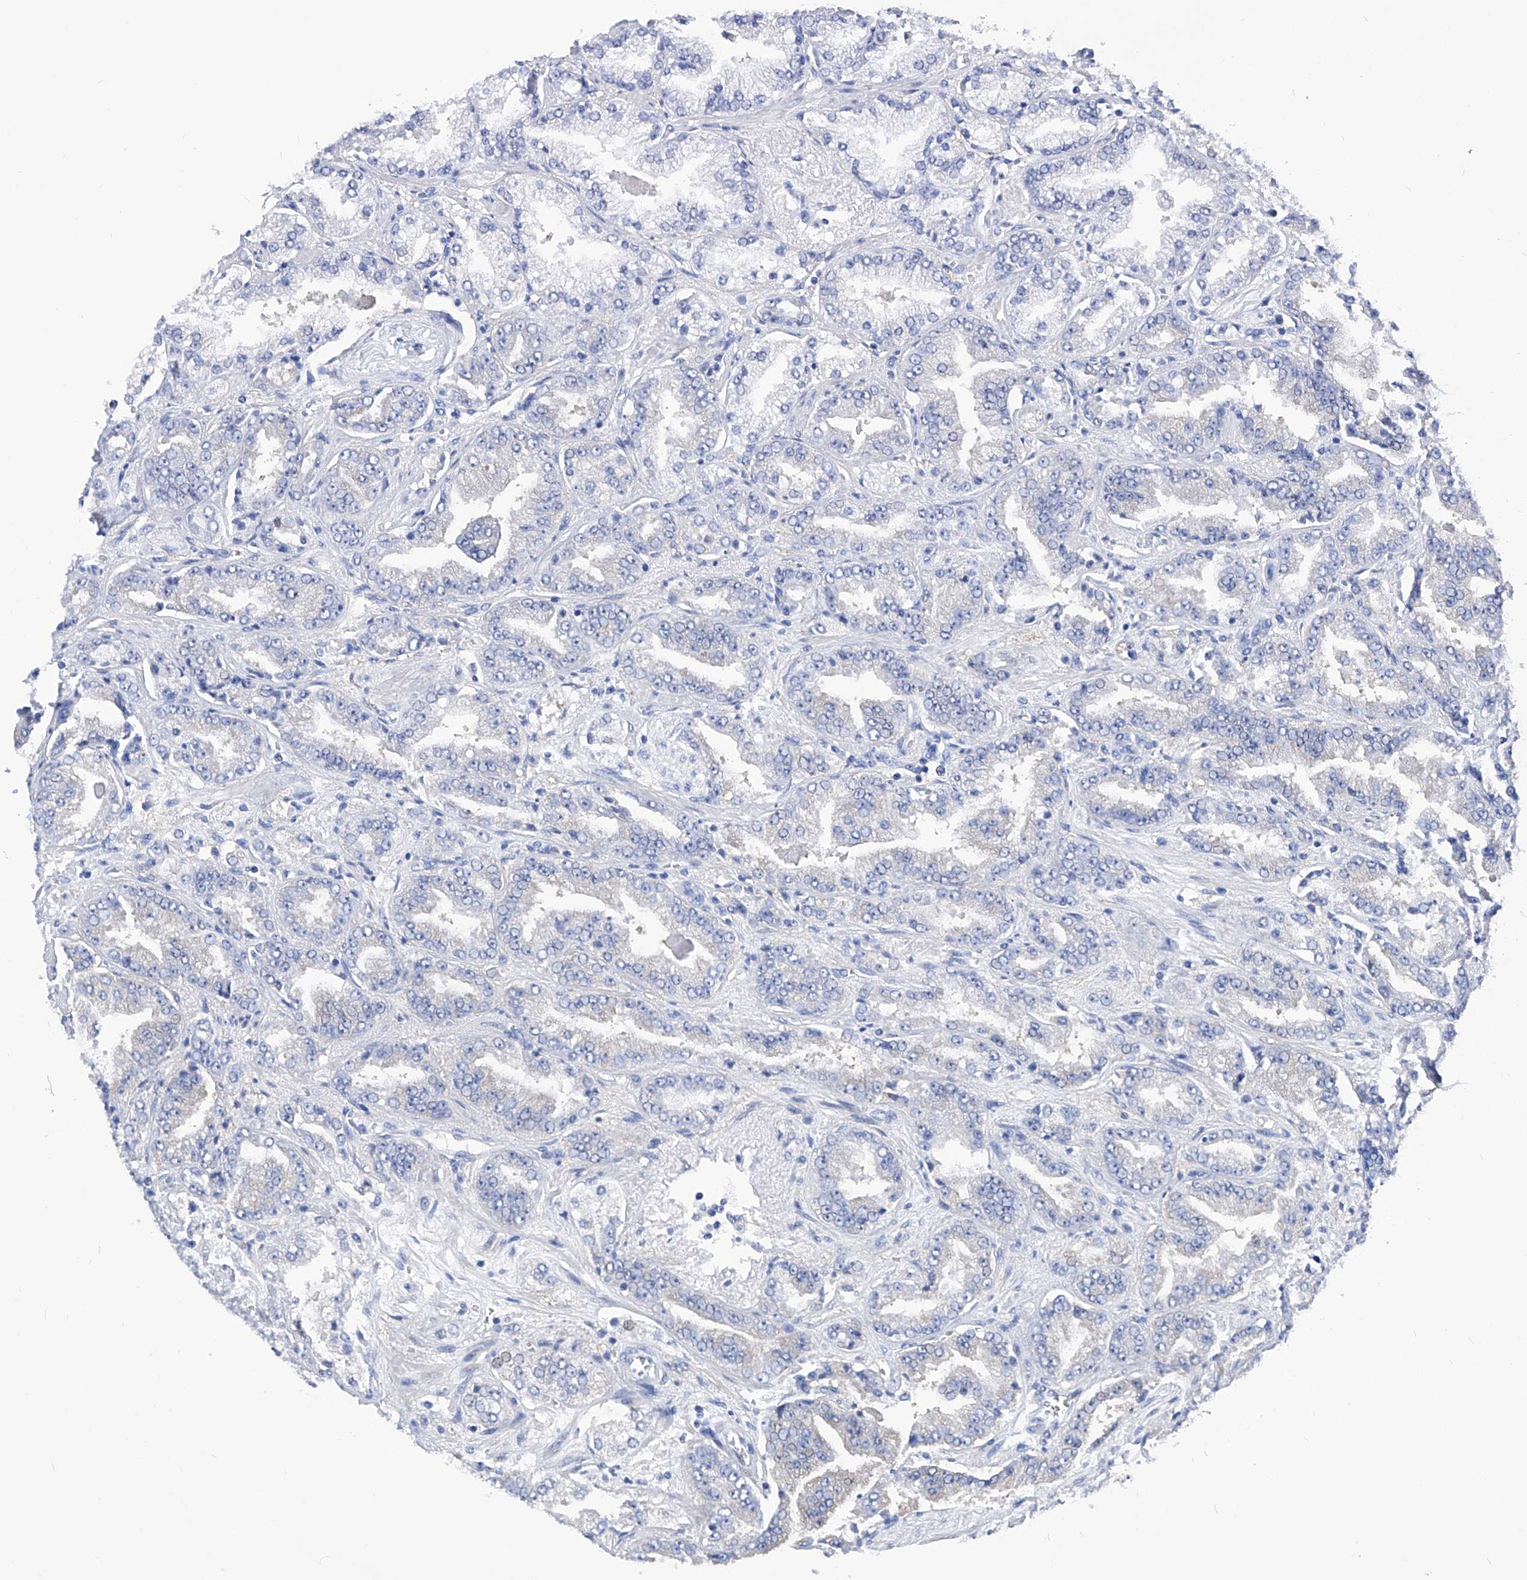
{"staining": {"intensity": "negative", "quantity": "none", "location": "none"}, "tissue": "prostate cancer", "cell_type": "Tumor cells", "image_type": "cancer", "snomed": [{"axis": "morphology", "description": "Adenocarcinoma, High grade"}, {"axis": "topography", "description": "Prostate"}], "caption": "Protein analysis of high-grade adenocarcinoma (prostate) reveals no significant positivity in tumor cells.", "gene": "XPNPEP1", "patient": {"sex": "male", "age": 71}}